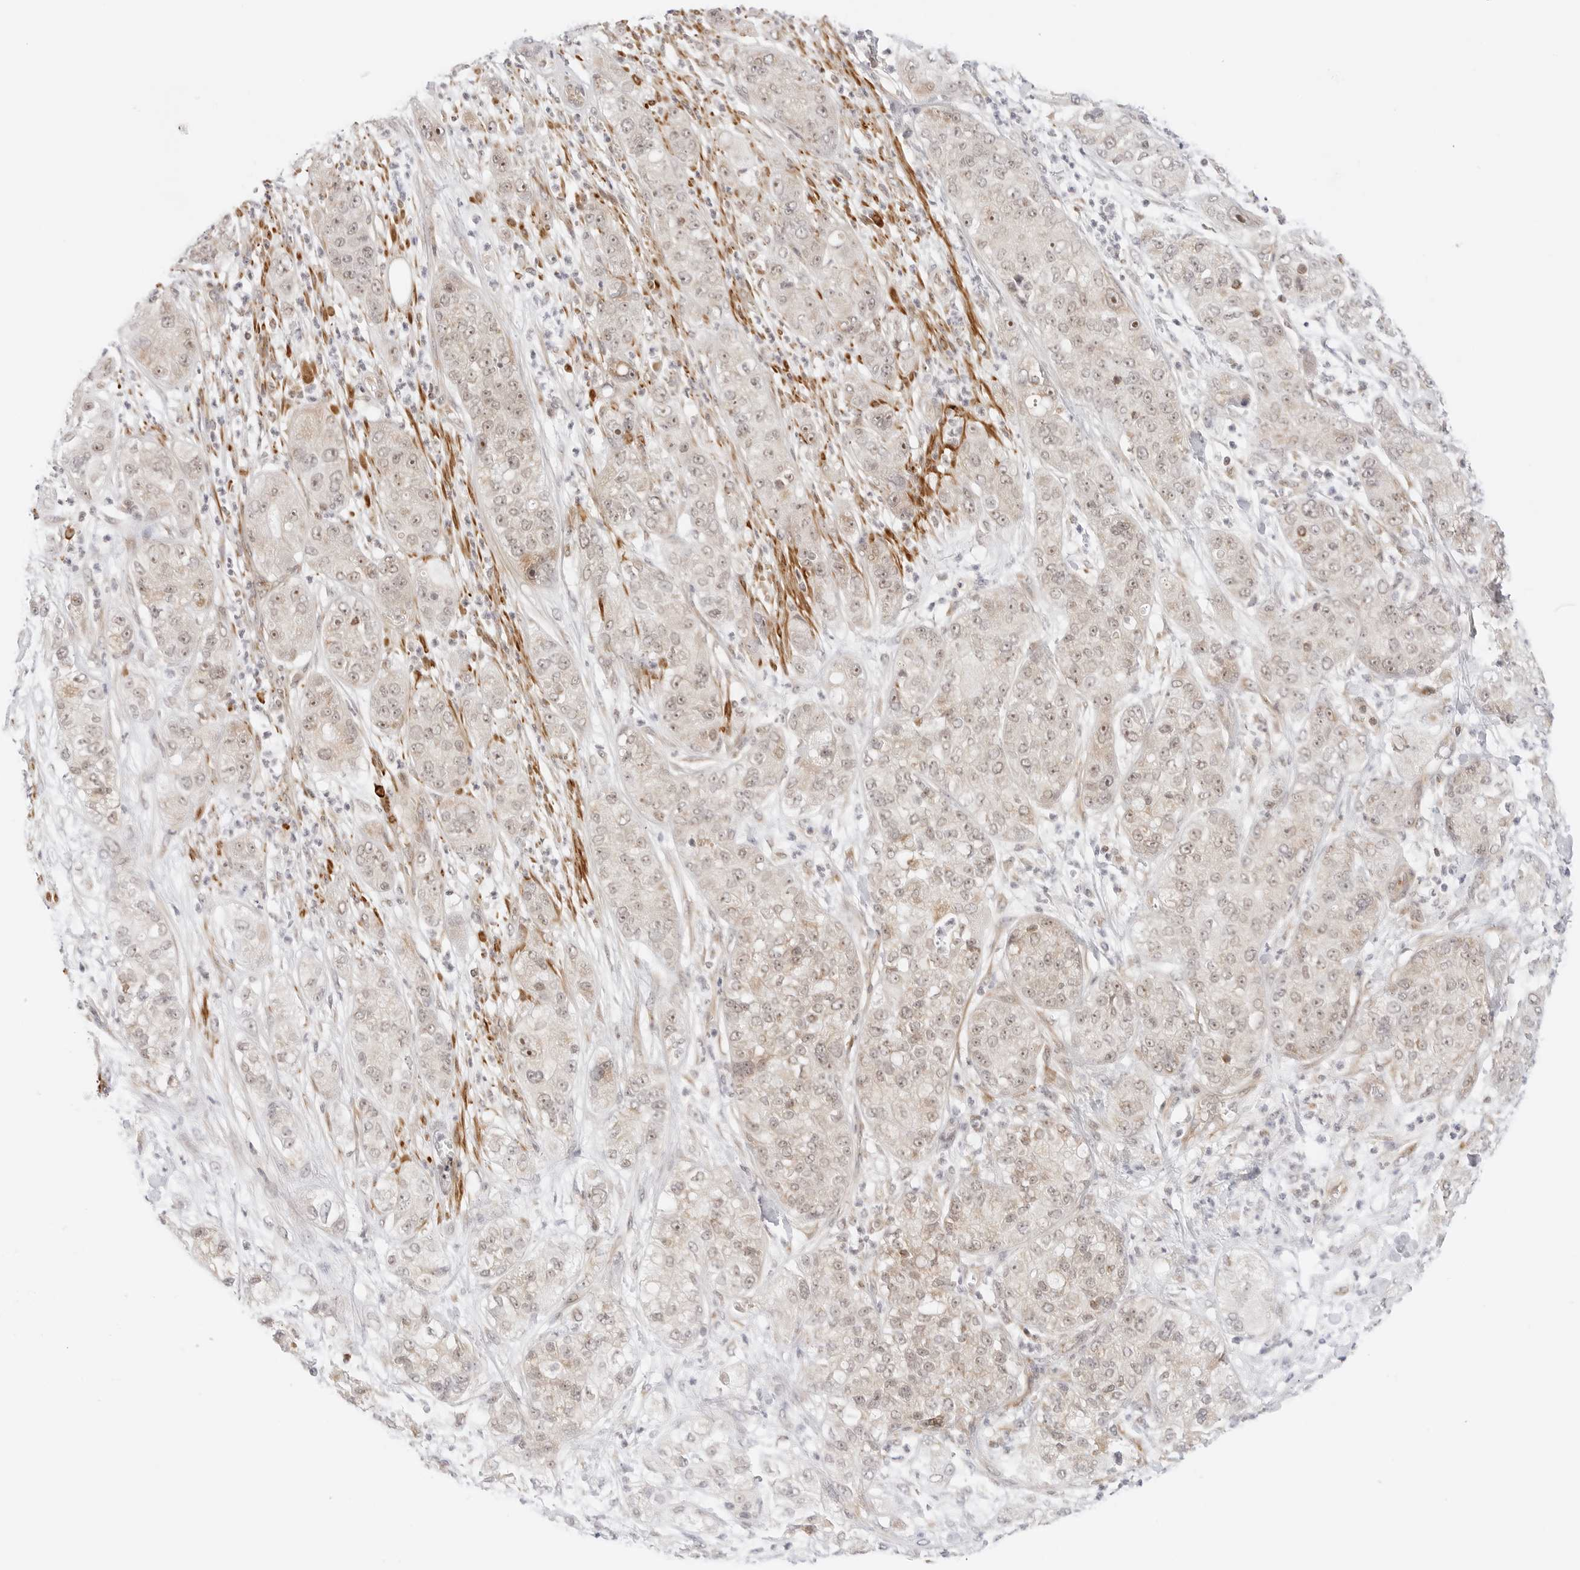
{"staining": {"intensity": "weak", "quantity": ">75%", "location": "nuclear"}, "tissue": "pancreatic cancer", "cell_type": "Tumor cells", "image_type": "cancer", "snomed": [{"axis": "morphology", "description": "Adenocarcinoma, NOS"}, {"axis": "topography", "description": "Pancreas"}], "caption": "Immunohistochemical staining of pancreatic cancer (adenocarcinoma) displays low levels of weak nuclear protein staining in approximately >75% of tumor cells. The staining is performed using DAB (3,3'-diaminobenzidine) brown chromogen to label protein expression. The nuclei are counter-stained blue using hematoxylin.", "gene": "GORAB", "patient": {"sex": "female", "age": 78}}